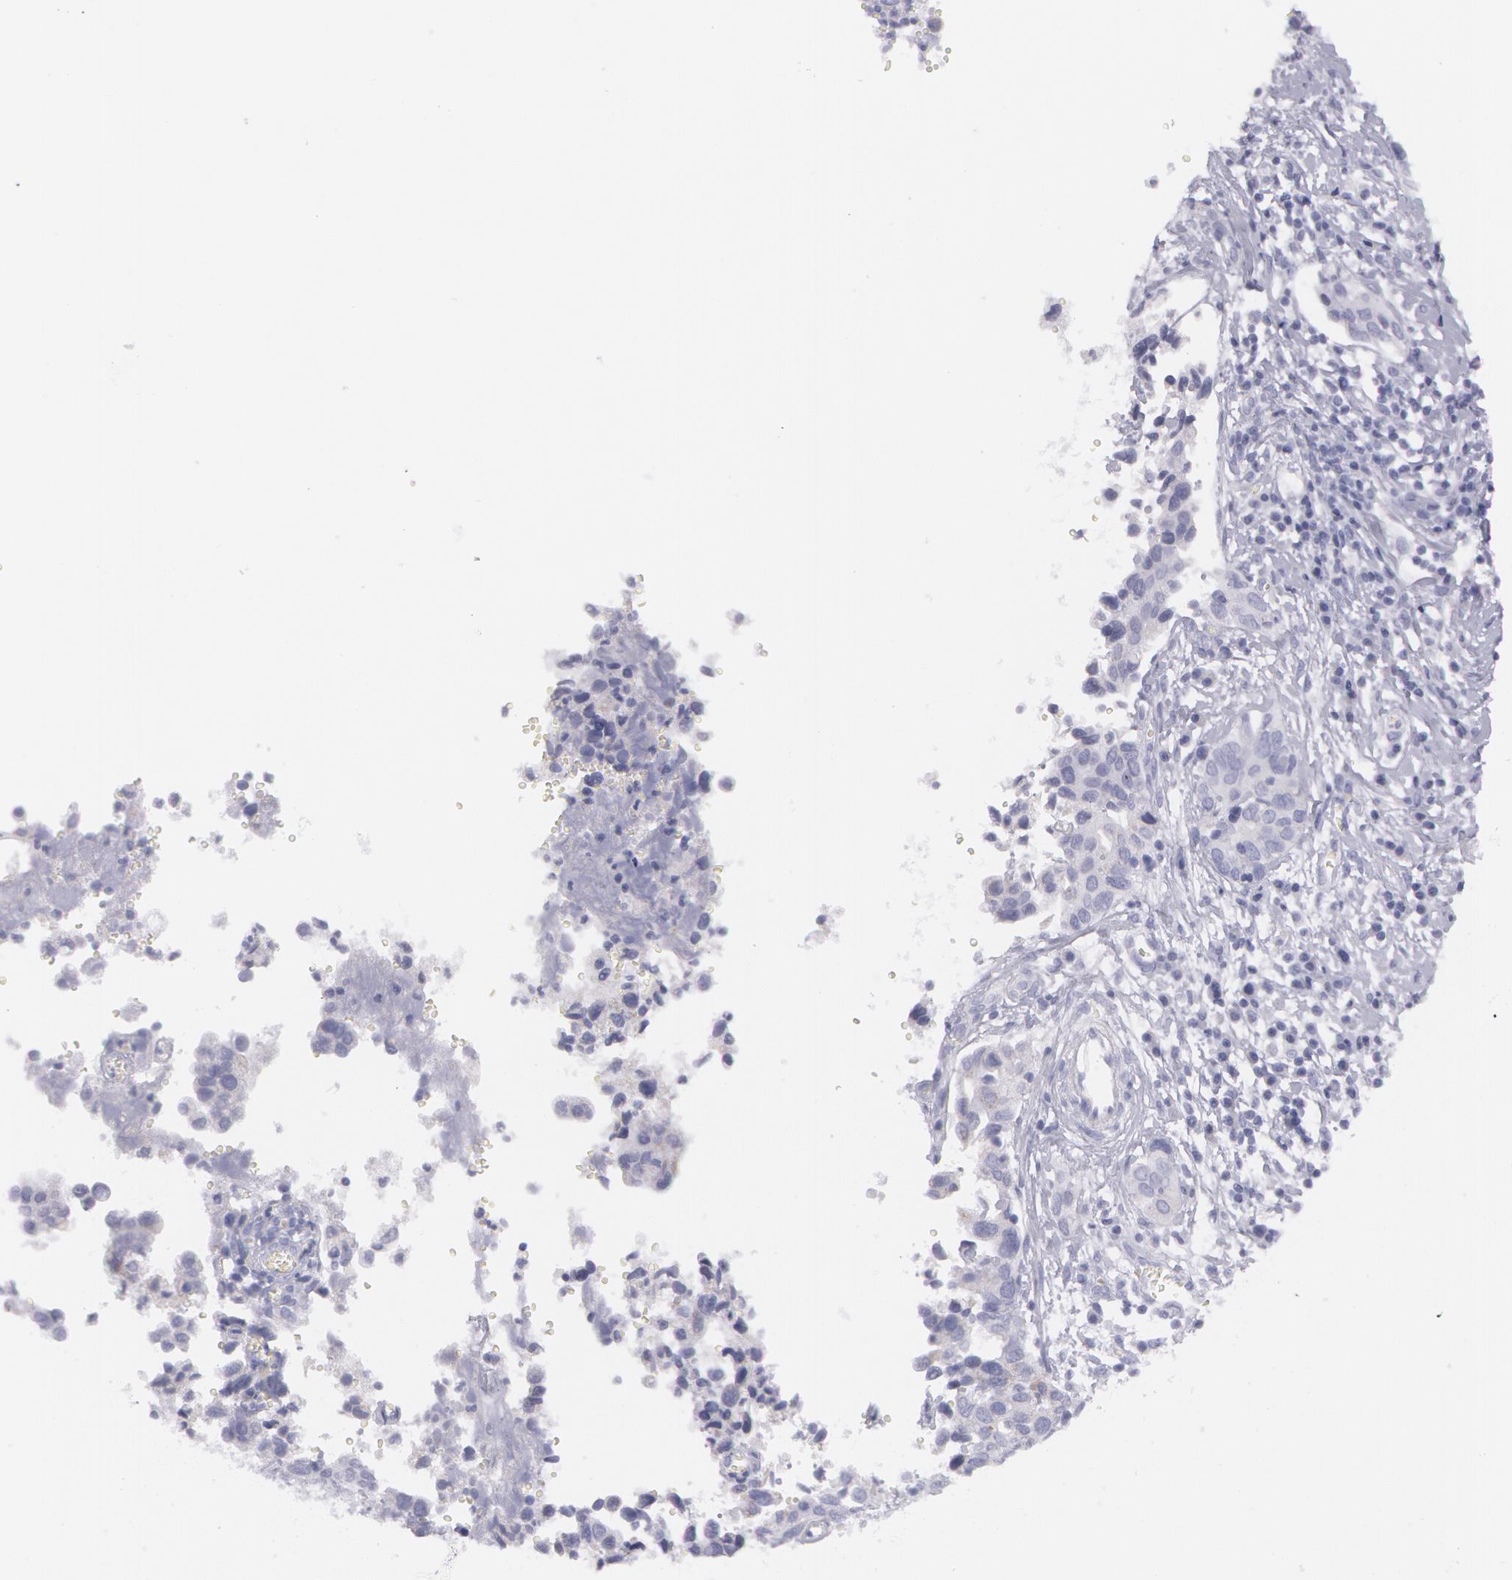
{"staining": {"intensity": "negative", "quantity": "none", "location": "none"}, "tissue": "cervical cancer", "cell_type": "Tumor cells", "image_type": "cancer", "snomed": [{"axis": "morphology", "description": "Normal tissue, NOS"}, {"axis": "morphology", "description": "Squamous cell carcinoma, NOS"}, {"axis": "topography", "description": "Cervix"}], "caption": "Immunohistochemistry photomicrograph of human squamous cell carcinoma (cervical) stained for a protein (brown), which demonstrates no positivity in tumor cells.", "gene": "AMACR", "patient": {"sex": "female", "age": 45}}